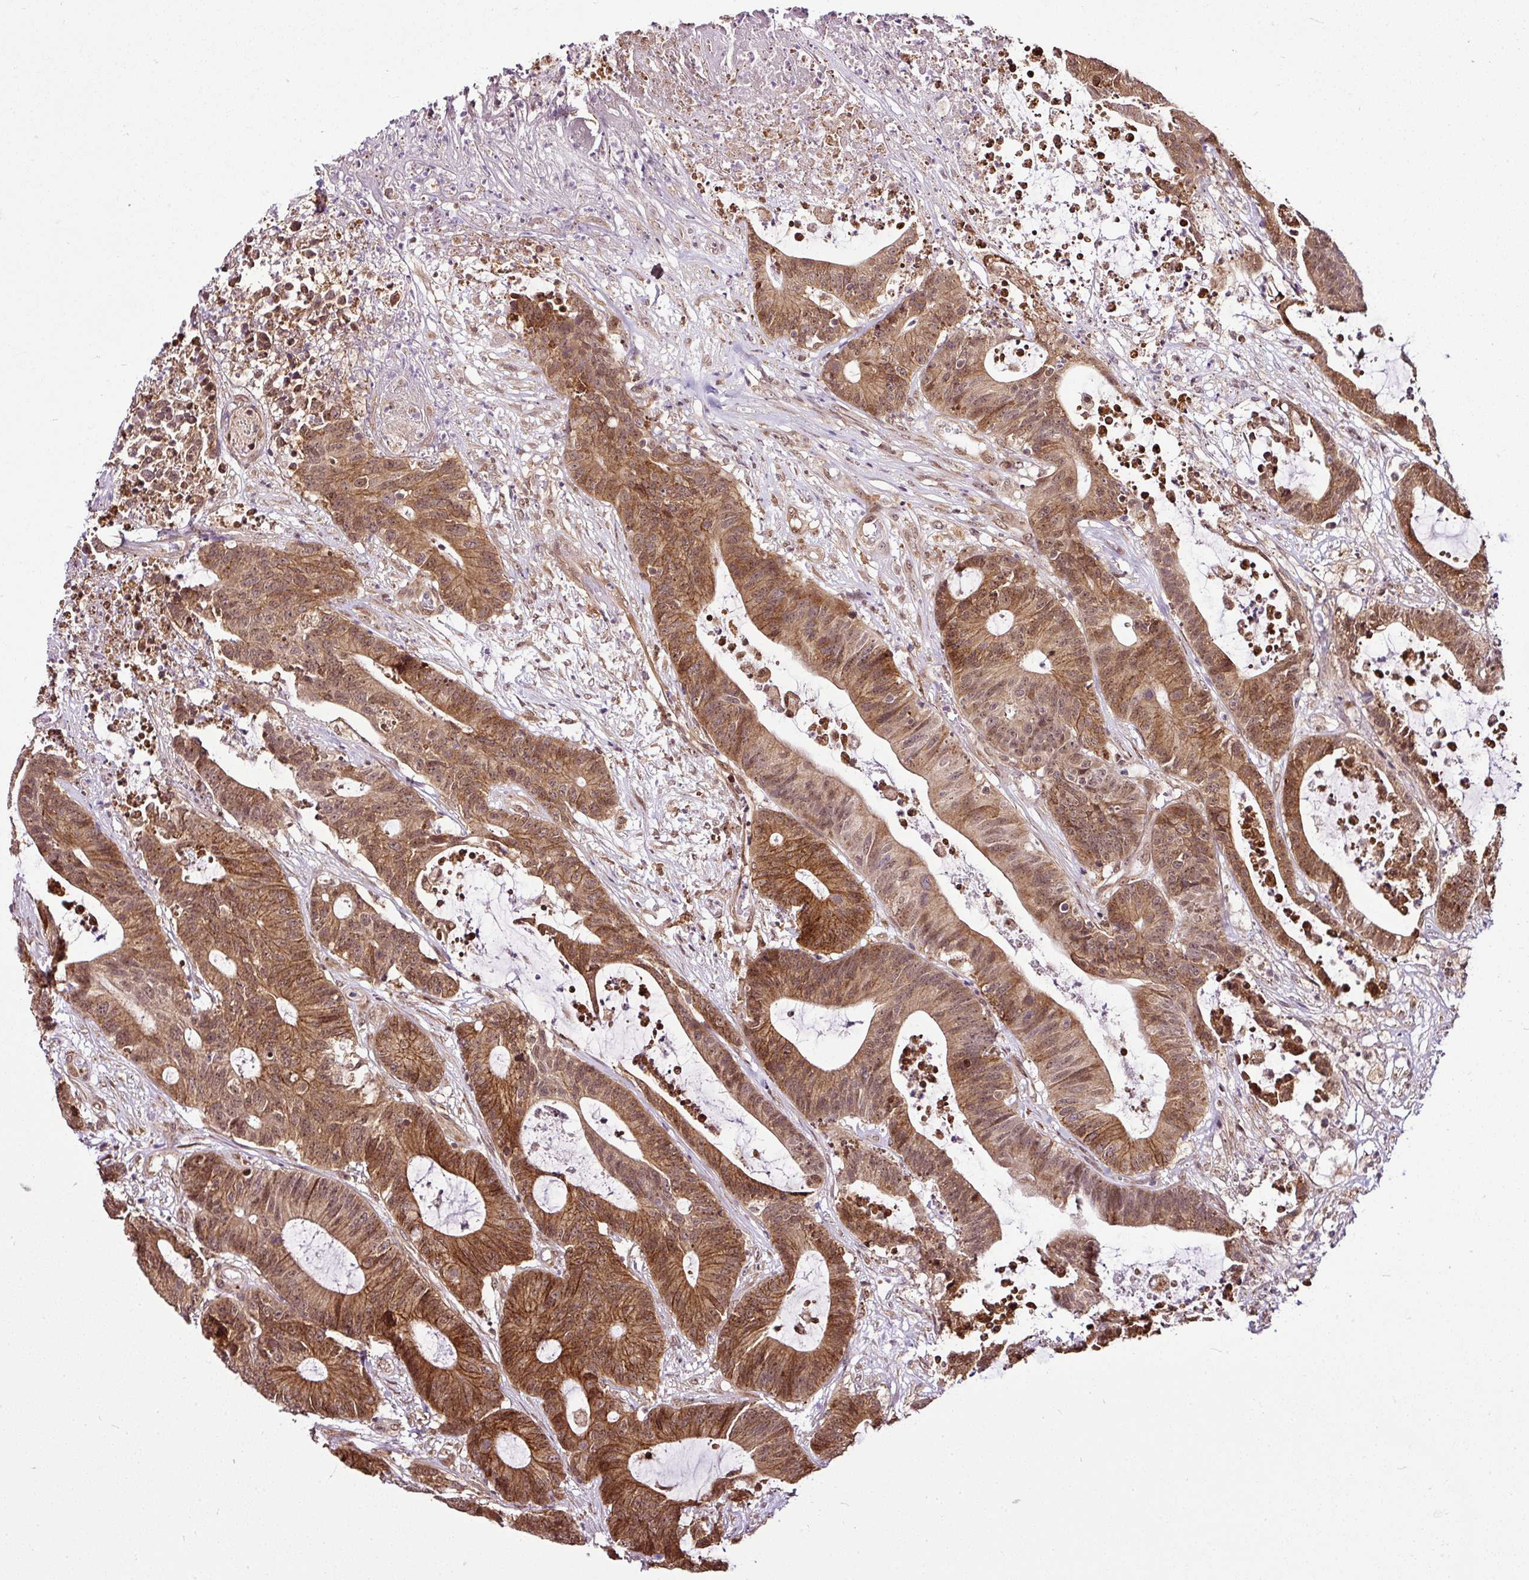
{"staining": {"intensity": "moderate", "quantity": ">75%", "location": "cytoplasmic/membranous,nuclear"}, "tissue": "colorectal cancer", "cell_type": "Tumor cells", "image_type": "cancer", "snomed": [{"axis": "morphology", "description": "Adenocarcinoma, NOS"}, {"axis": "topography", "description": "Colon"}], "caption": "This is a histology image of immunohistochemistry (IHC) staining of colorectal cancer, which shows moderate expression in the cytoplasmic/membranous and nuclear of tumor cells.", "gene": "FAM153A", "patient": {"sex": "female", "age": 84}}